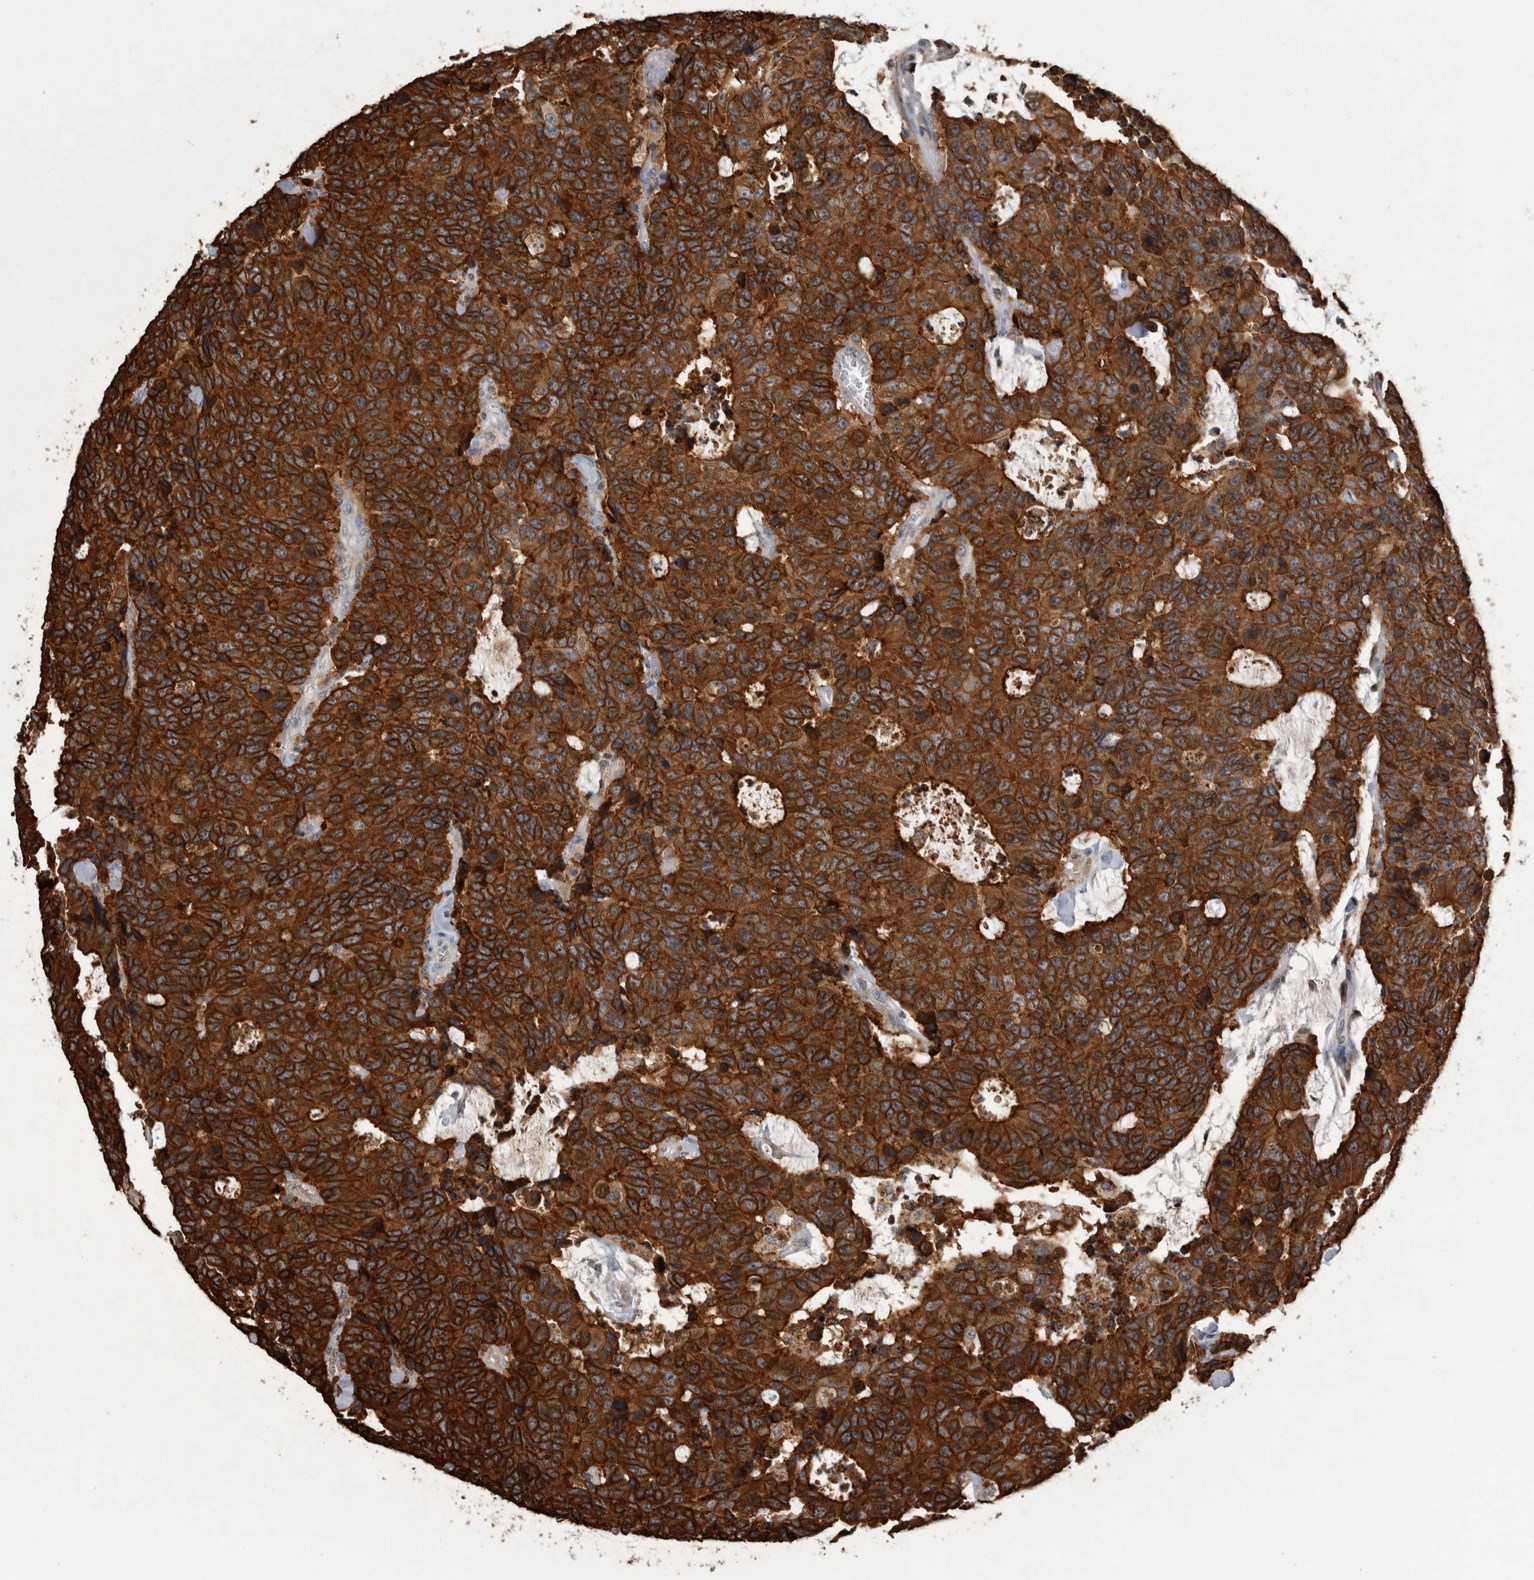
{"staining": {"intensity": "strong", "quantity": ">75%", "location": "cytoplasmic/membranous"}, "tissue": "colorectal cancer", "cell_type": "Tumor cells", "image_type": "cancer", "snomed": [{"axis": "morphology", "description": "Adenocarcinoma, NOS"}, {"axis": "topography", "description": "Colon"}], "caption": "Tumor cells reveal high levels of strong cytoplasmic/membranous expression in about >75% of cells in human colorectal cancer (adenocarcinoma).", "gene": "ANXA13", "patient": {"sex": "female", "age": 86}}